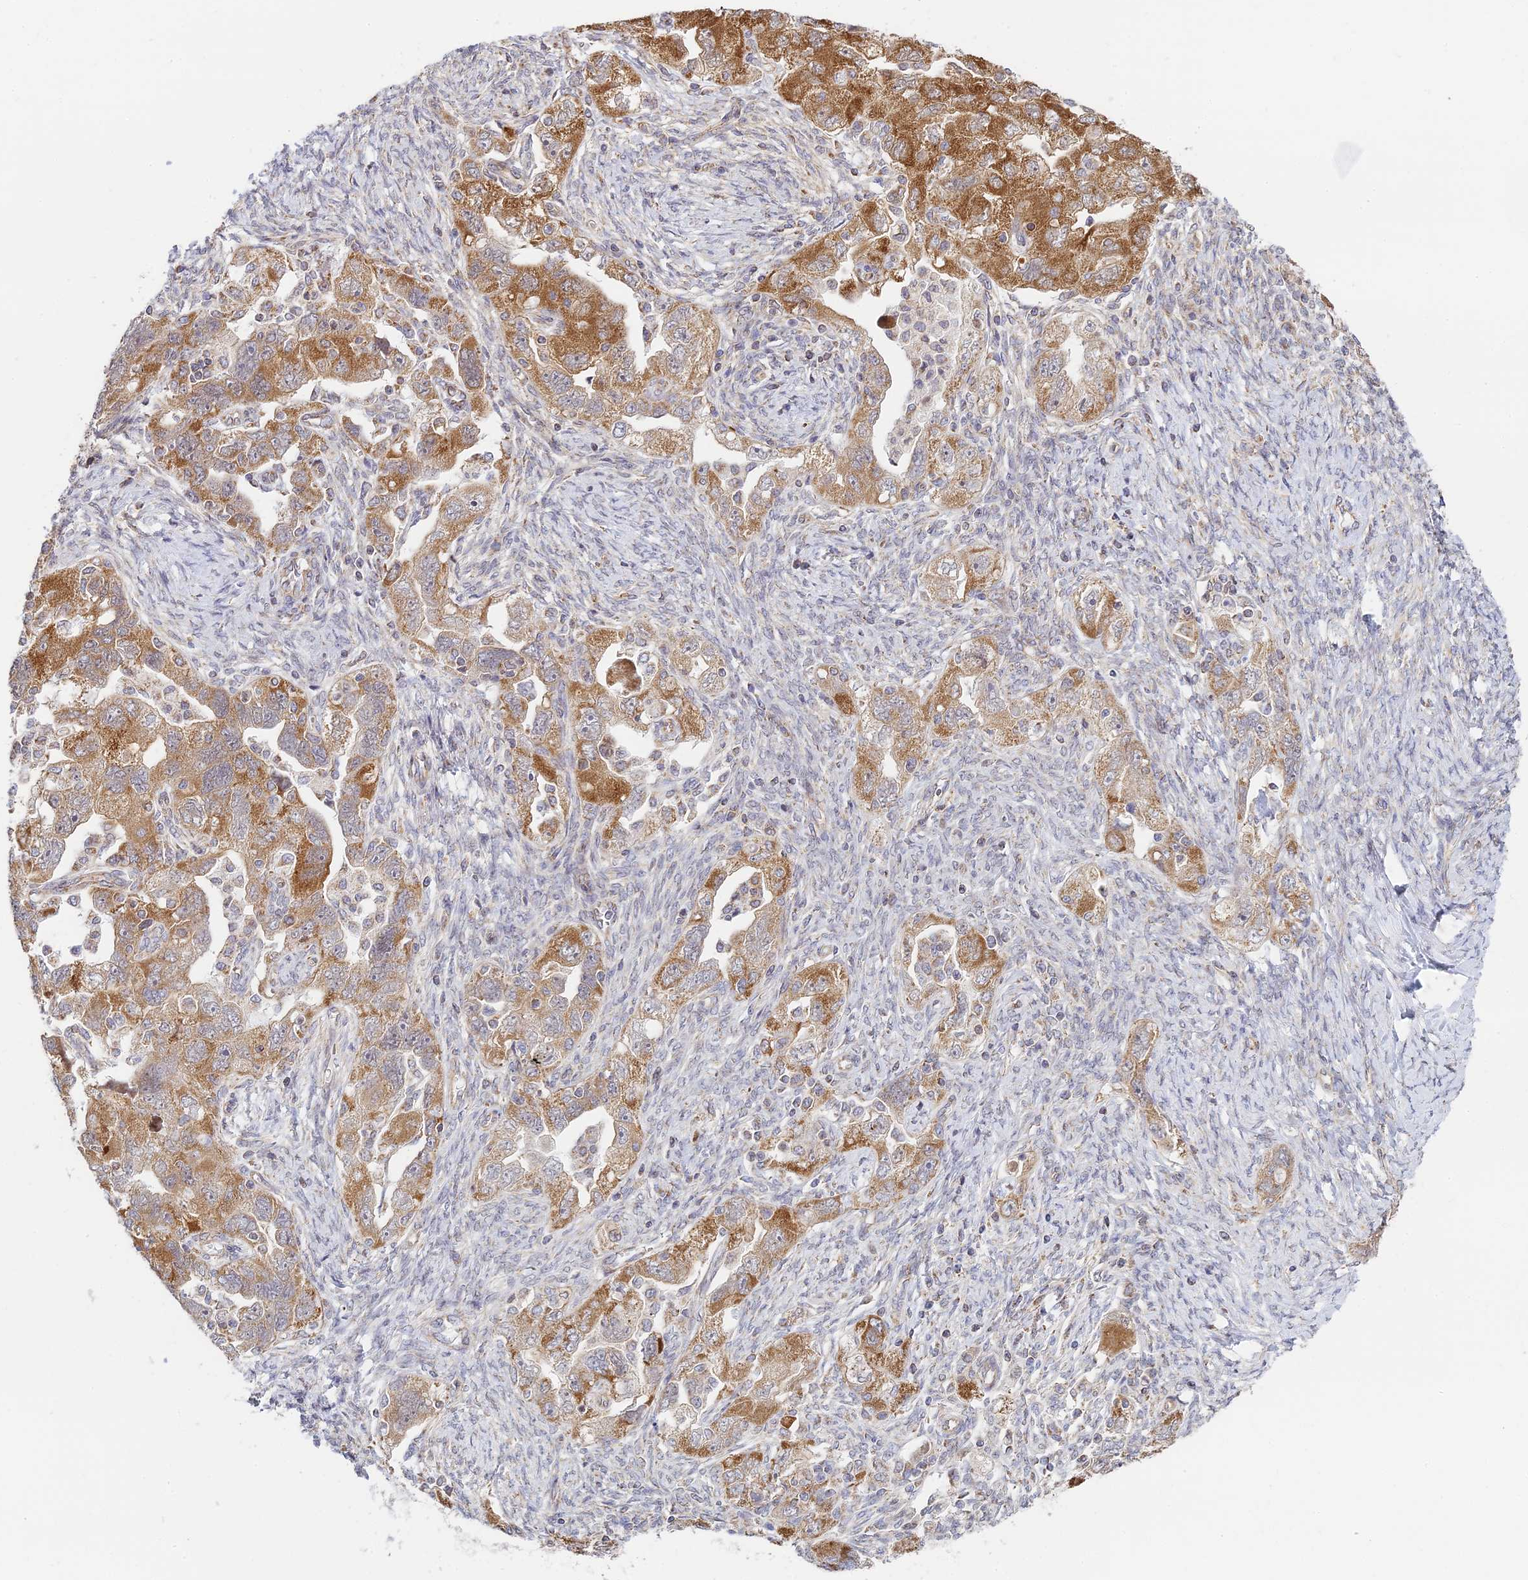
{"staining": {"intensity": "moderate", "quantity": ">75%", "location": "cytoplasmic/membranous"}, "tissue": "ovarian cancer", "cell_type": "Tumor cells", "image_type": "cancer", "snomed": [{"axis": "morphology", "description": "Carcinoma, NOS"}, {"axis": "morphology", "description": "Cystadenocarcinoma, serous, NOS"}, {"axis": "topography", "description": "Ovary"}], "caption": "Immunohistochemical staining of serous cystadenocarcinoma (ovarian) exhibits medium levels of moderate cytoplasmic/membranous staining in approximately >75% of tumor cells.", "gene": "HOOK2", "patient": {"sex": "female", "age": 69}}